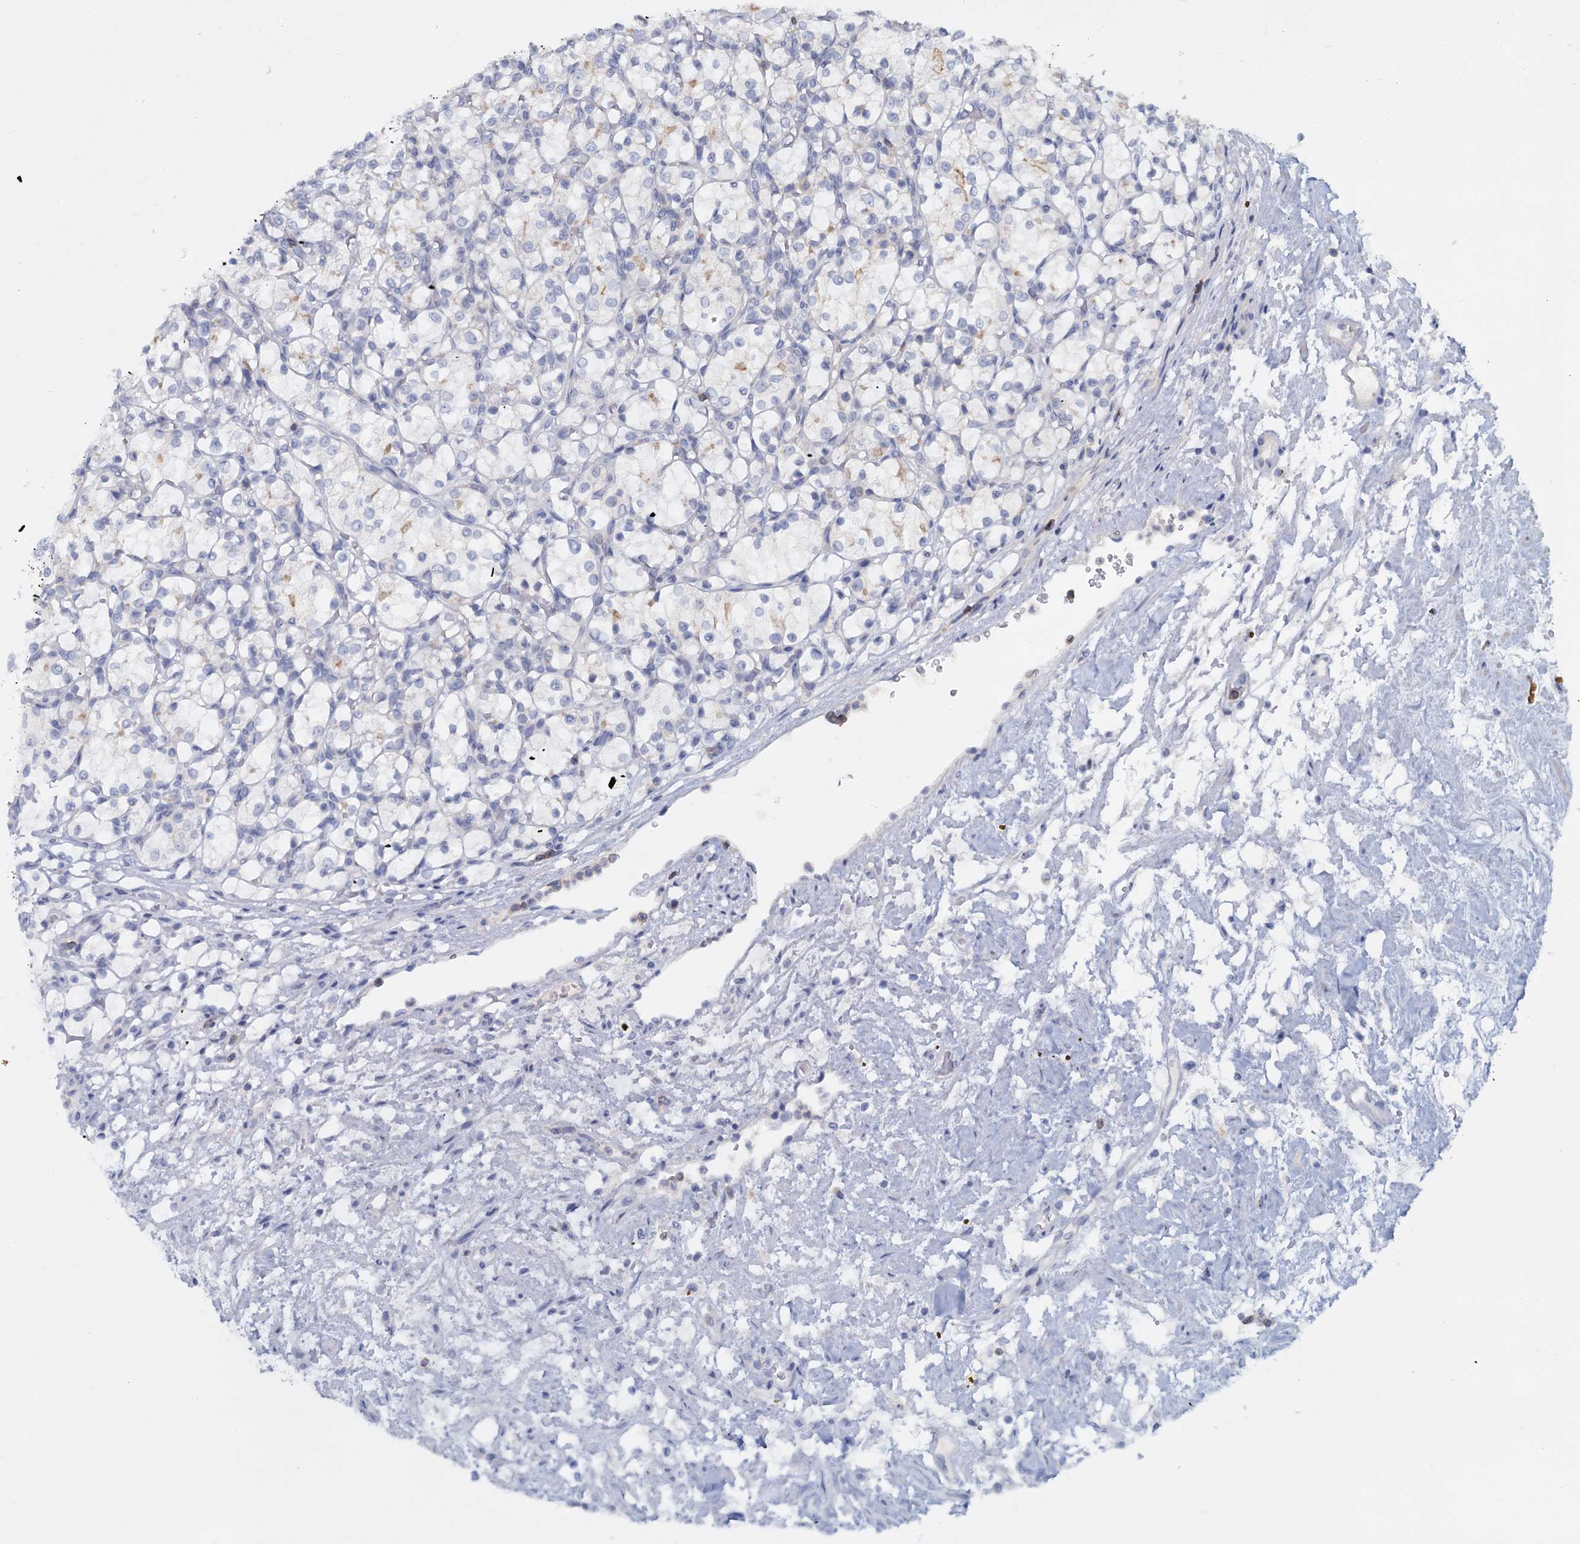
{"staining": {"intensity": "negative", "quantity": "none", "location": "none"}, "tissue": "renal cancer", "cell_type": "Tumor cells", "image_type": "cancer", "snomed": [{"axis": "morphology", "description": "Adenocarcinoma, NOS"}, {"axis": "topography", "description": "Kidney"}], "caption": "Renal adenocarcinoma stained for a protein using immunohistochemistry (IHC) reveals no expression tumor cells.", "gene": "ACSM3", "patient": {"sex": "female", "age": 69}}